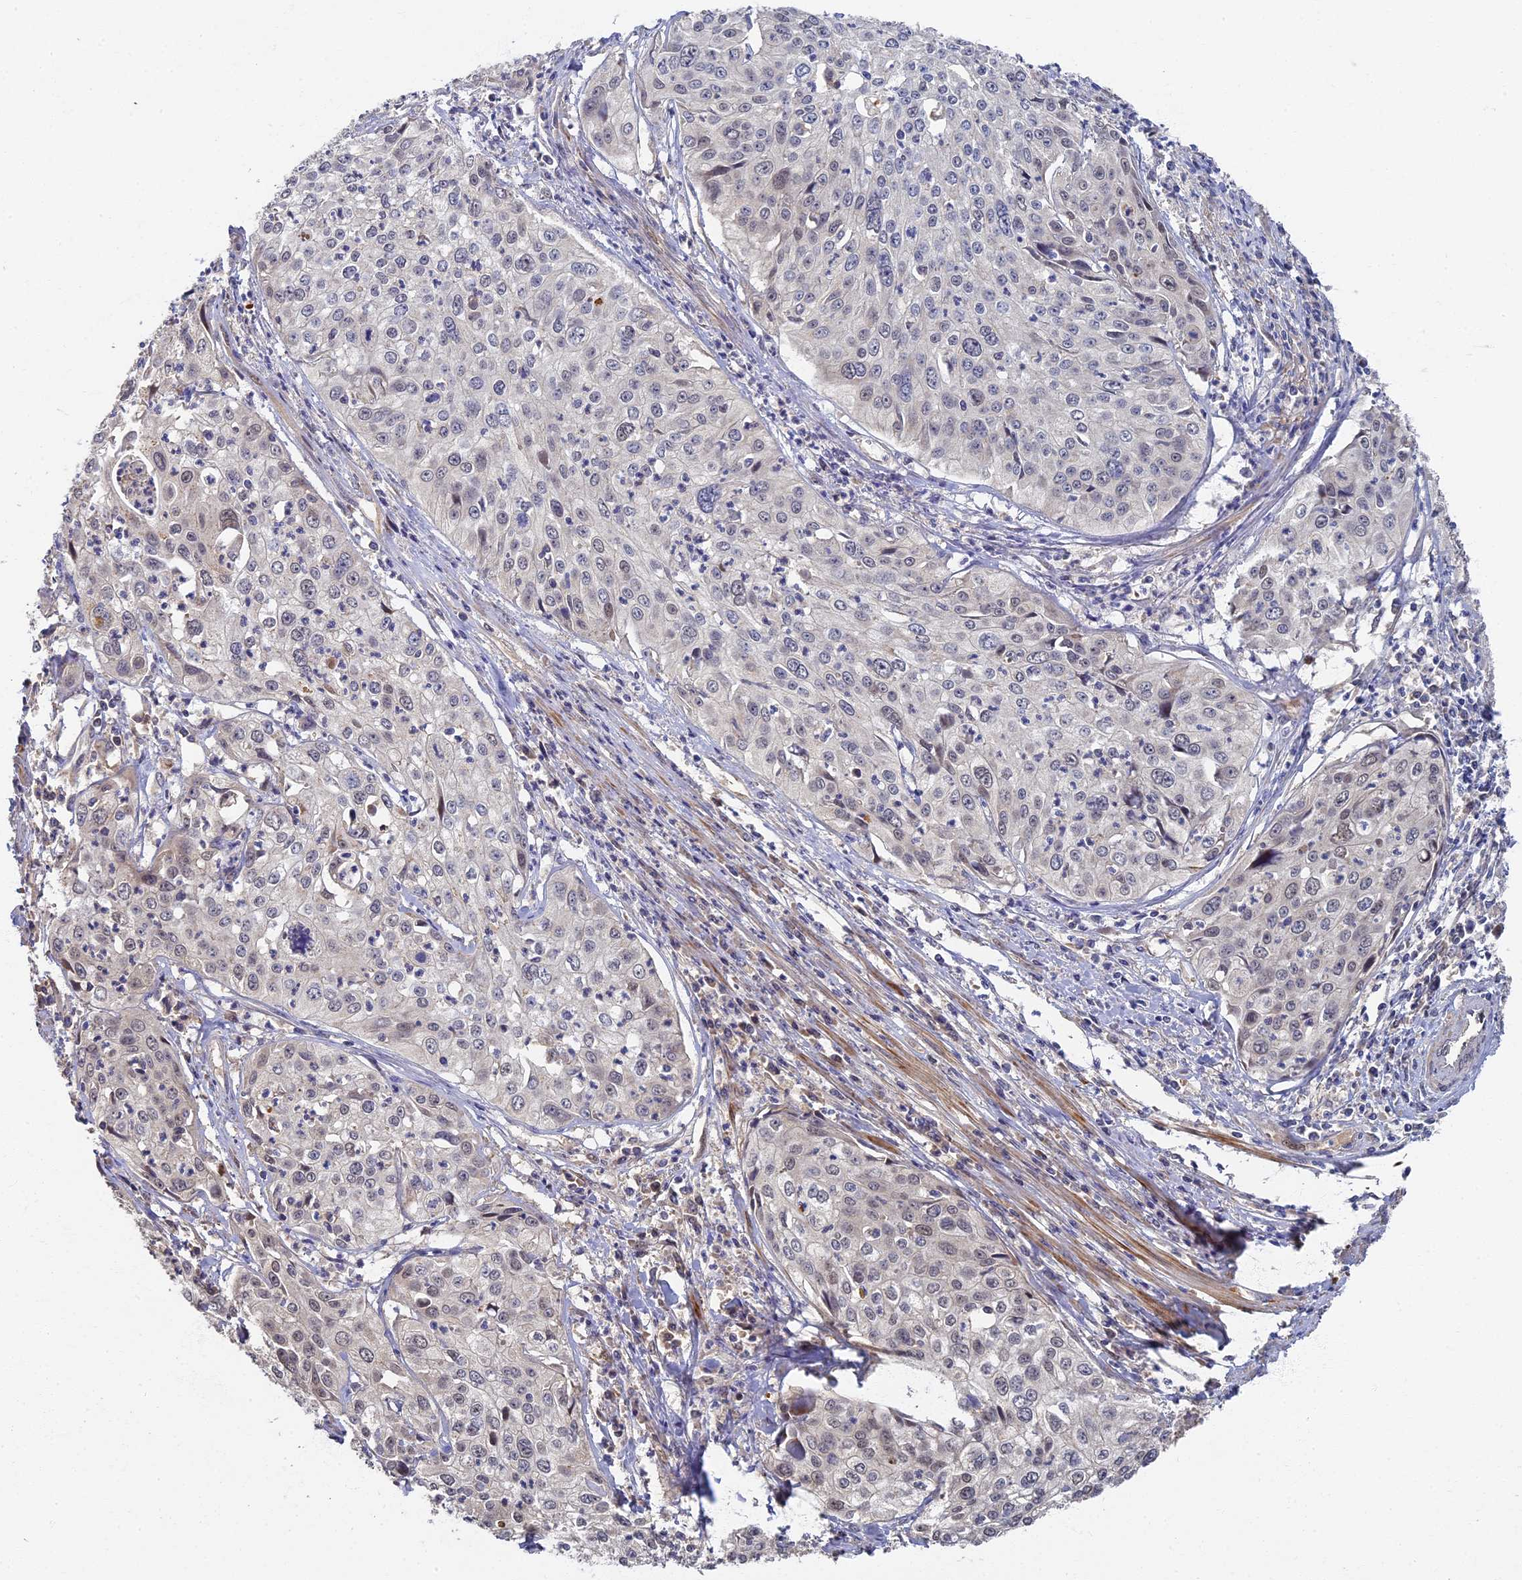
{"staining": {"intensity": "negative", "quantity": "none", "location": "none"}, "tissue": "cervical cancer", "cell_type": "Tumor cells", "image_type": "cancer", "snomed": [{"axis": "morphology", "description": "Squamous cell carcinoma, NOS"}, {"axis": "topography", "description": "Cervix"}], "caption": "Photomicrograph shows no protein positivity in tumor cells of cervical cancer (squamous cell carcinoma) tissue. (DAB (3,3'-diaminobenzidine) IHC, high magnification).", "gene": "RSPH3", "patient": {"sex": "female", "age": 31}}